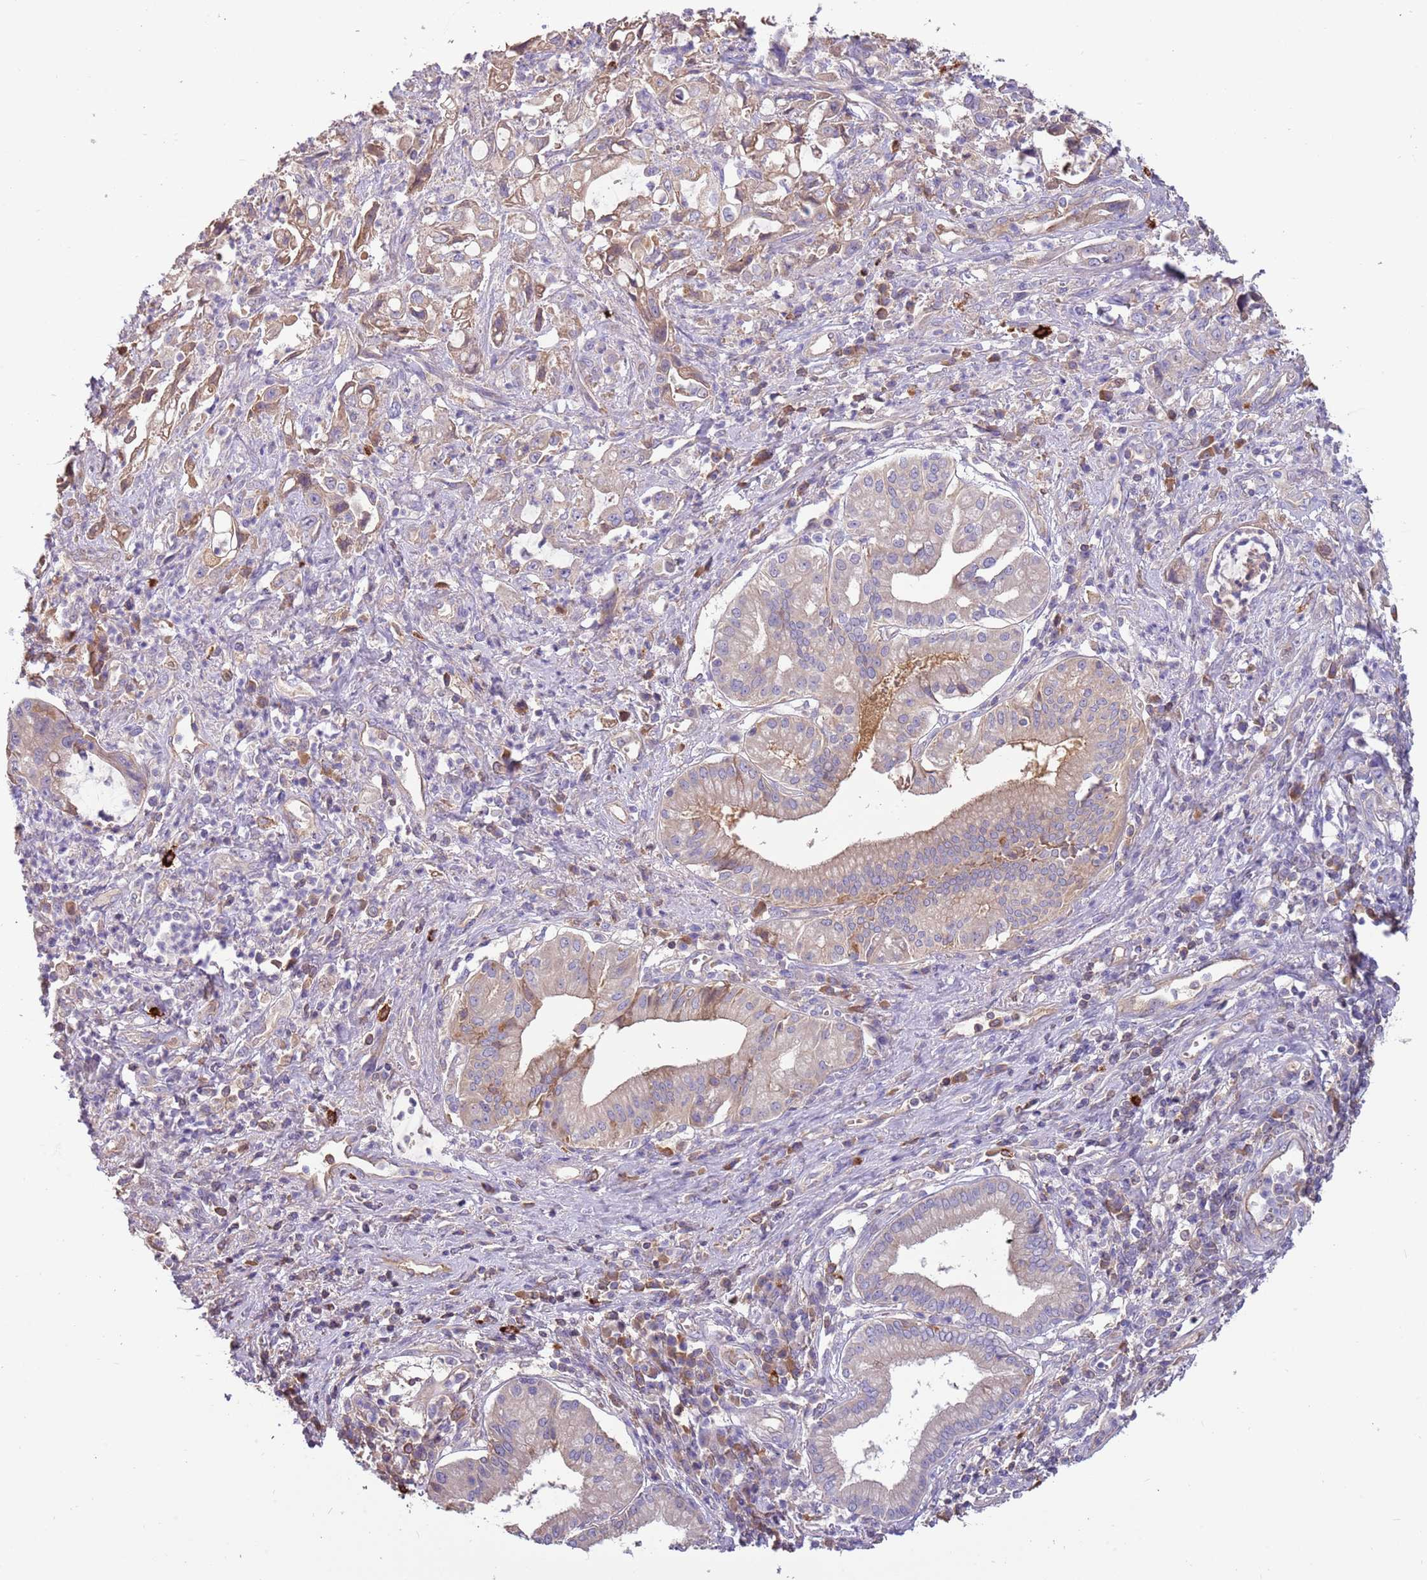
{"staining": {"intensity": "weak", "quantity": "<25%", "location": "cytoplasmic/membranous"}, "tissue": "pancreatic cancer", "cell_type": "Tumor cells", "image_type": "cancer", "snomed": [{"axis": "morphology", "description": "Adenocarcinoma, NOS"}, {"axis": "topography", "description": "Pancreas"}], "caption": "Tumor cells show no significant protein positivity in pancreatic cancer.", "gene": "TRMO", "patient": {"sex": "female", "age": 61}}